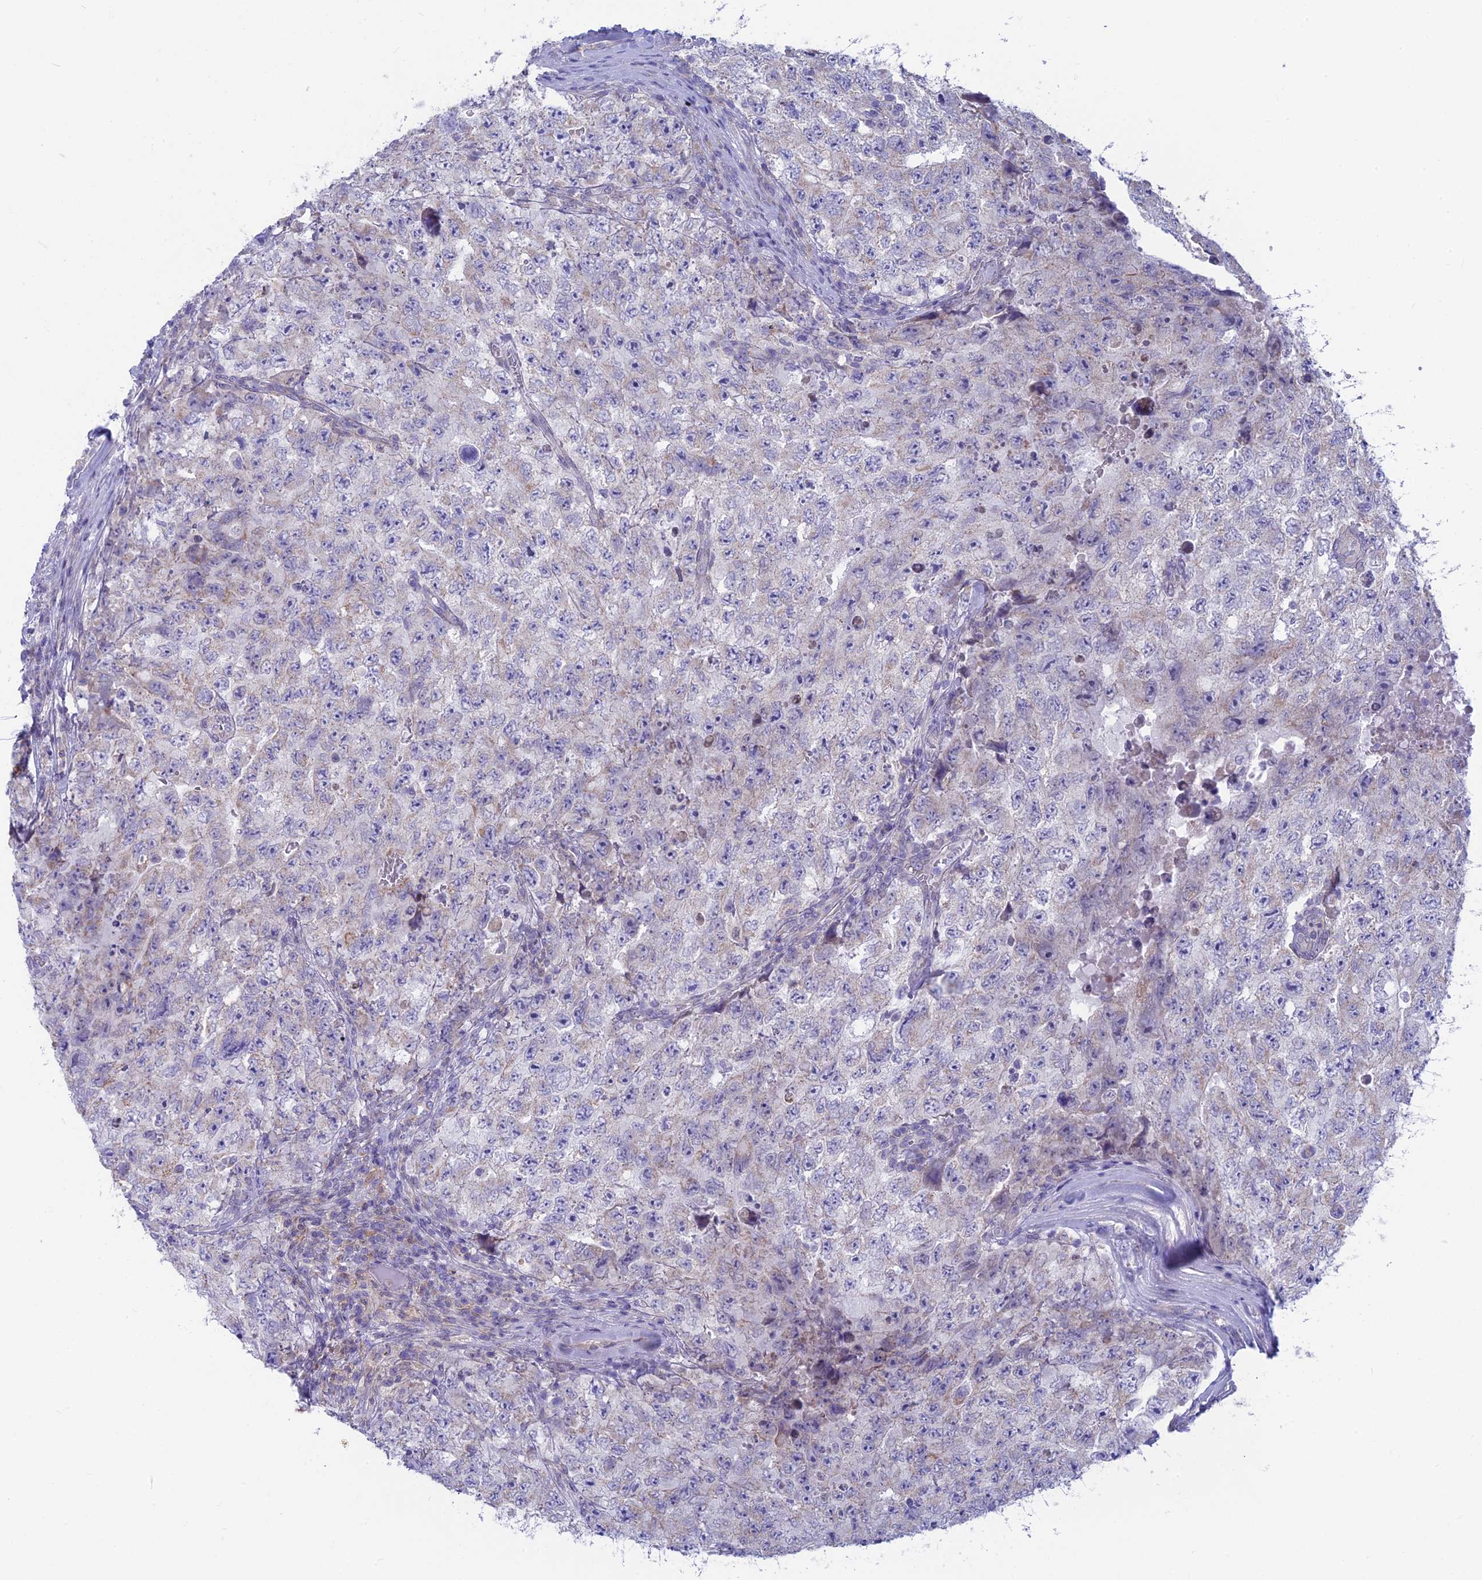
{"staining": {"intensity": "weak", "quantity": "<25%", "location": "cytoplasmic/membranous"}, "tissue": "testis cancer", "cell_type": "Tumor cells", "image_type": "cancer", "snomed": [{"axis": "morphology", "description": "Carcinoma, Embryonal, NOS"}, {"axis": "topography", "description": "Testis"}], "caption": "The immunohistochemistry (IHC) histopathology image has no significant expression in tumor cells of testis cancer (embryonal carcinoma) tissue.", "gene": "PLAC9", "patient": {"sex": "male", "age": 17}}